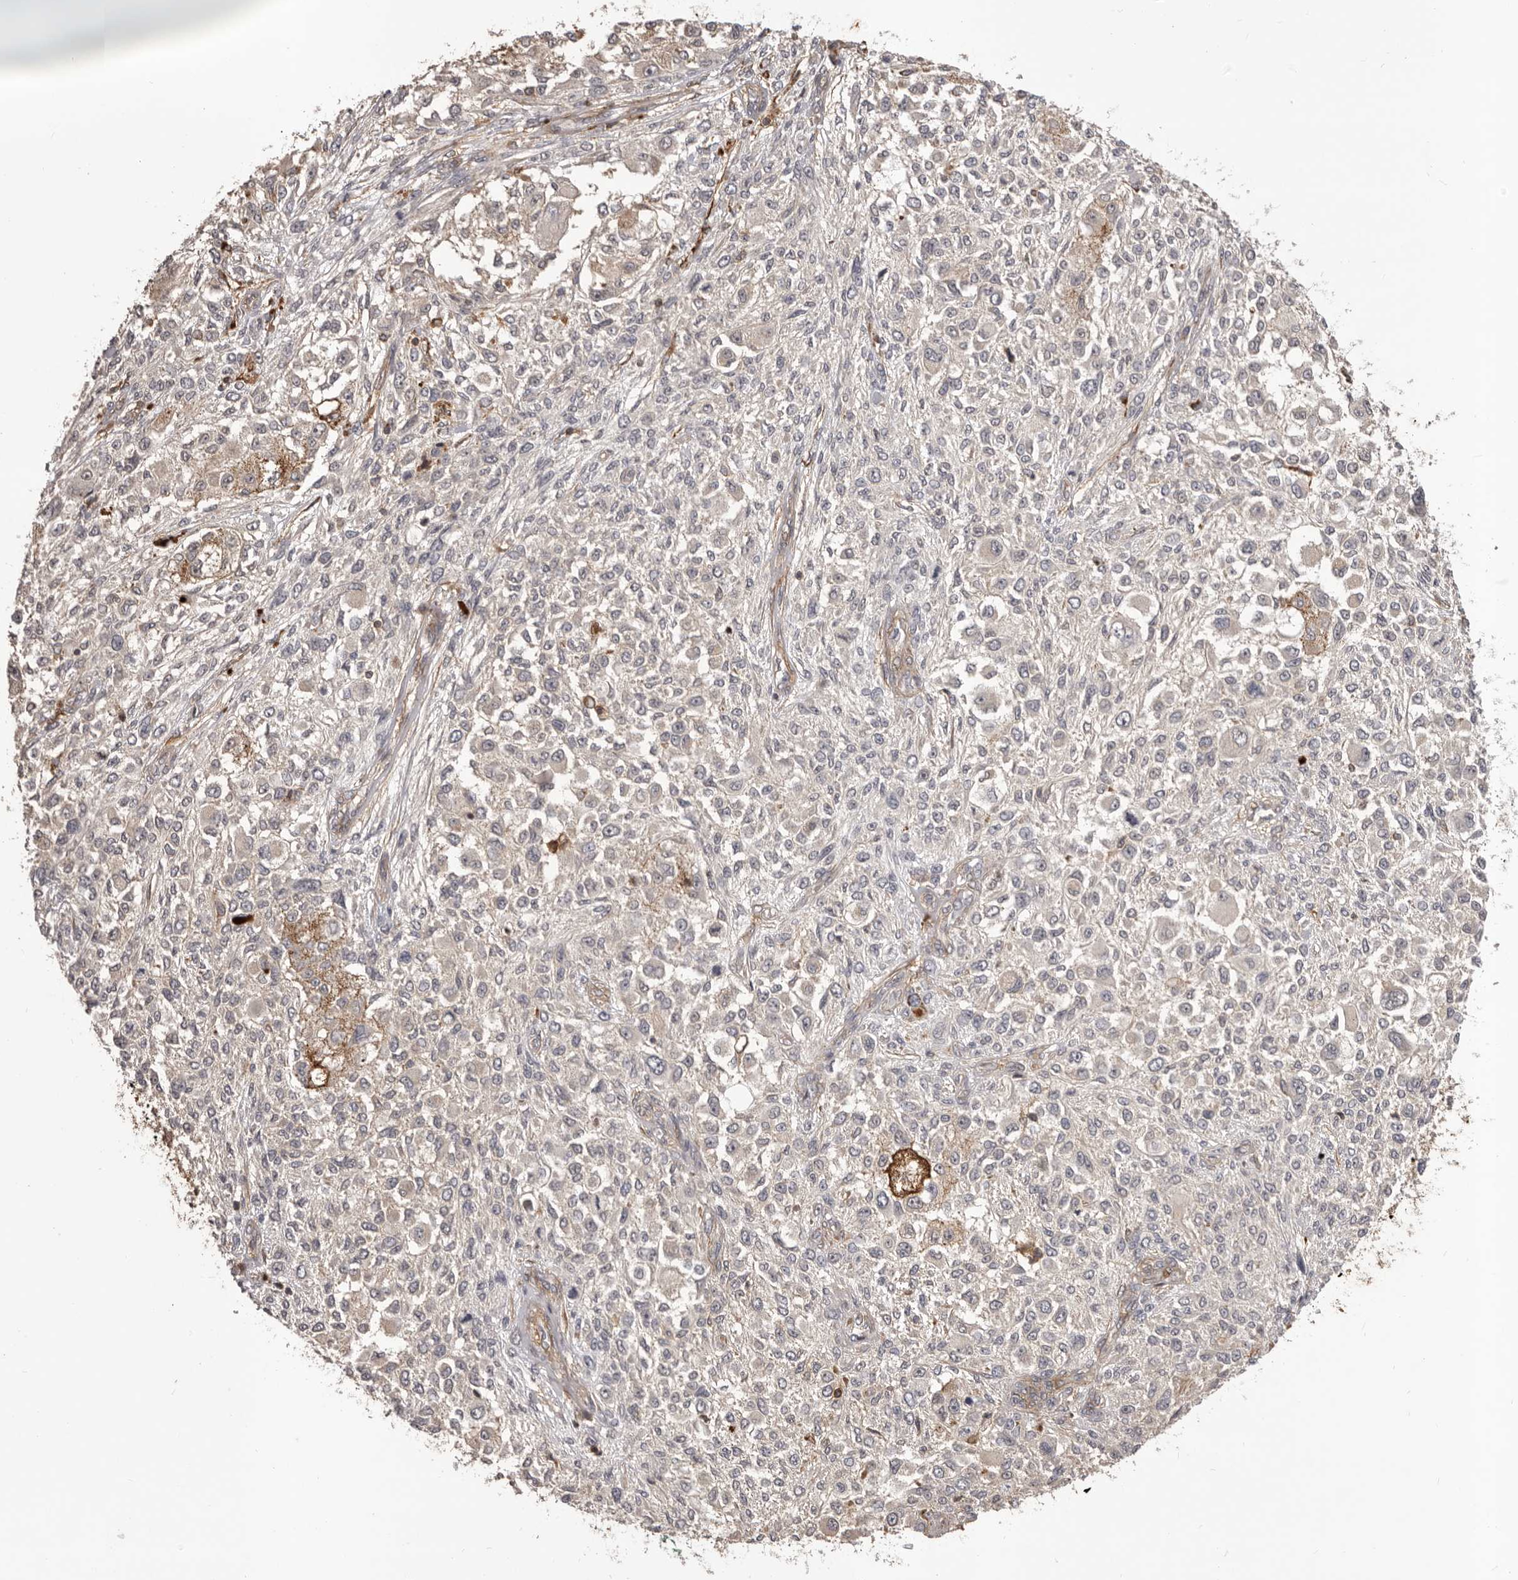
{"staining": {"intensity": "negative", "quantity": "none", "location": "none"}, "tissue": "melanoma", "cell_type": "Tumor cells", "image_type": "cancer", "snomed": [{"axis": "morphology", "description": "Necrosis, NOS"}, {"axis": "morphology", "description": "Malignant melanoma, NOS"}, {"axis": "topography", "description": "Skin"}], "caption": "The micrograph displays no staining of tumor cells in malignant melanoma.", "gene": "GLIPR2", "patient": {"sex": "female", "age": 87}}